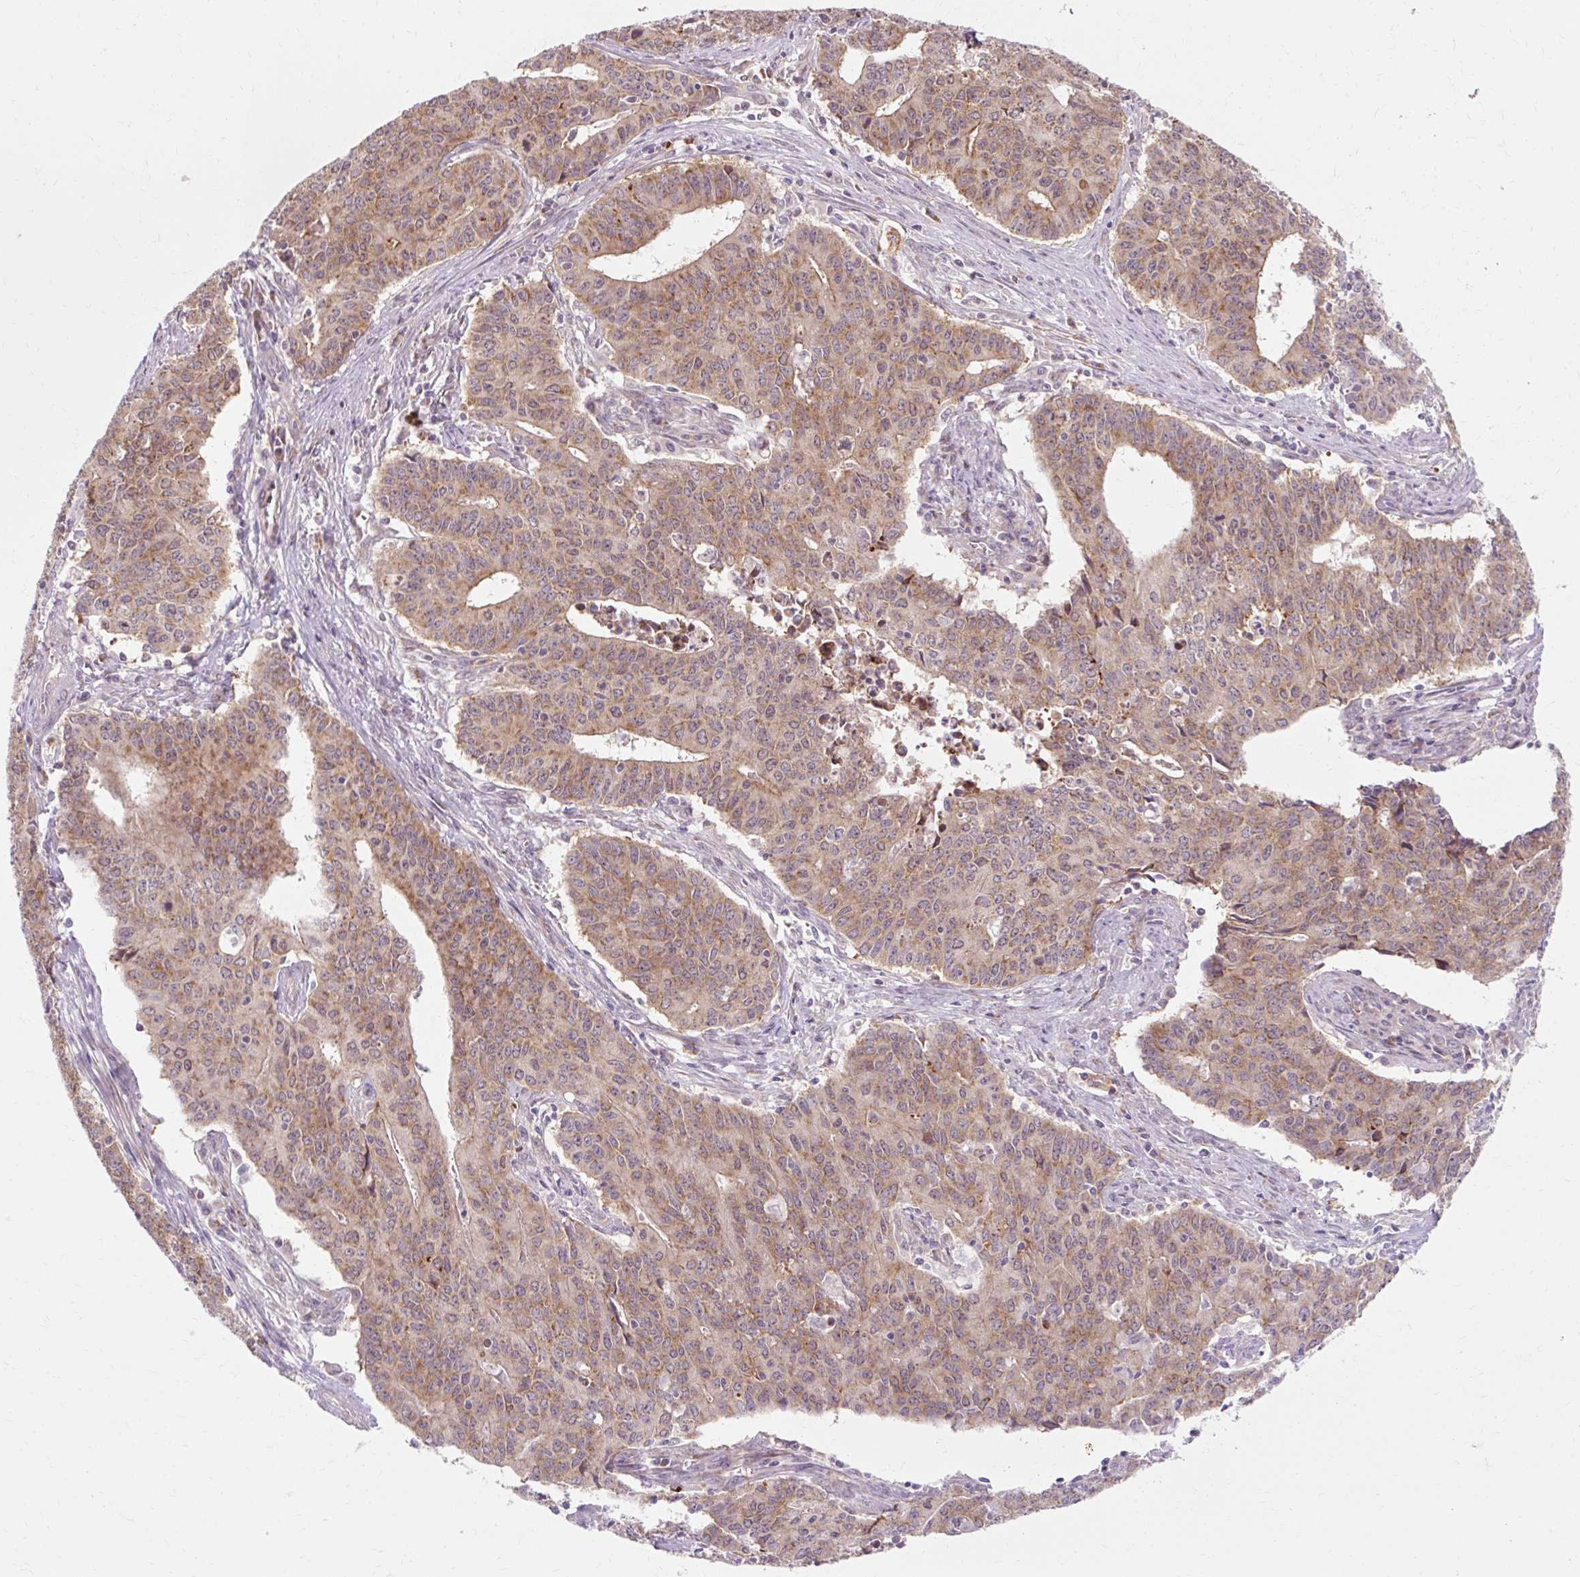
{"staining": {"intensity": "moderate", "quantity": "25%-75%", "location": "cytoplasmic/membranous"}, "tissue": "endometrial cancer", "cell_type": "Tumor cells", "image_type": "cancer", "snomed": [{"axis": "morphology", "description": "Adenocarcinoma, NOS"}, {"axis": "topography", "description": "Endometrium"}], "caption": "Tumor cells show medium levels of moderate cytoplasmic/membranous staining in about 25%-75% of cells in human endometrial cancer (adenocarcinoma). The protein of interest is stained brown, and the nuclei are stained in blue (DAB IHC with brightfield microscopy, high magnification).", "gene": "GEMIN2", "patient": {"sex": "female", "age": 59}}